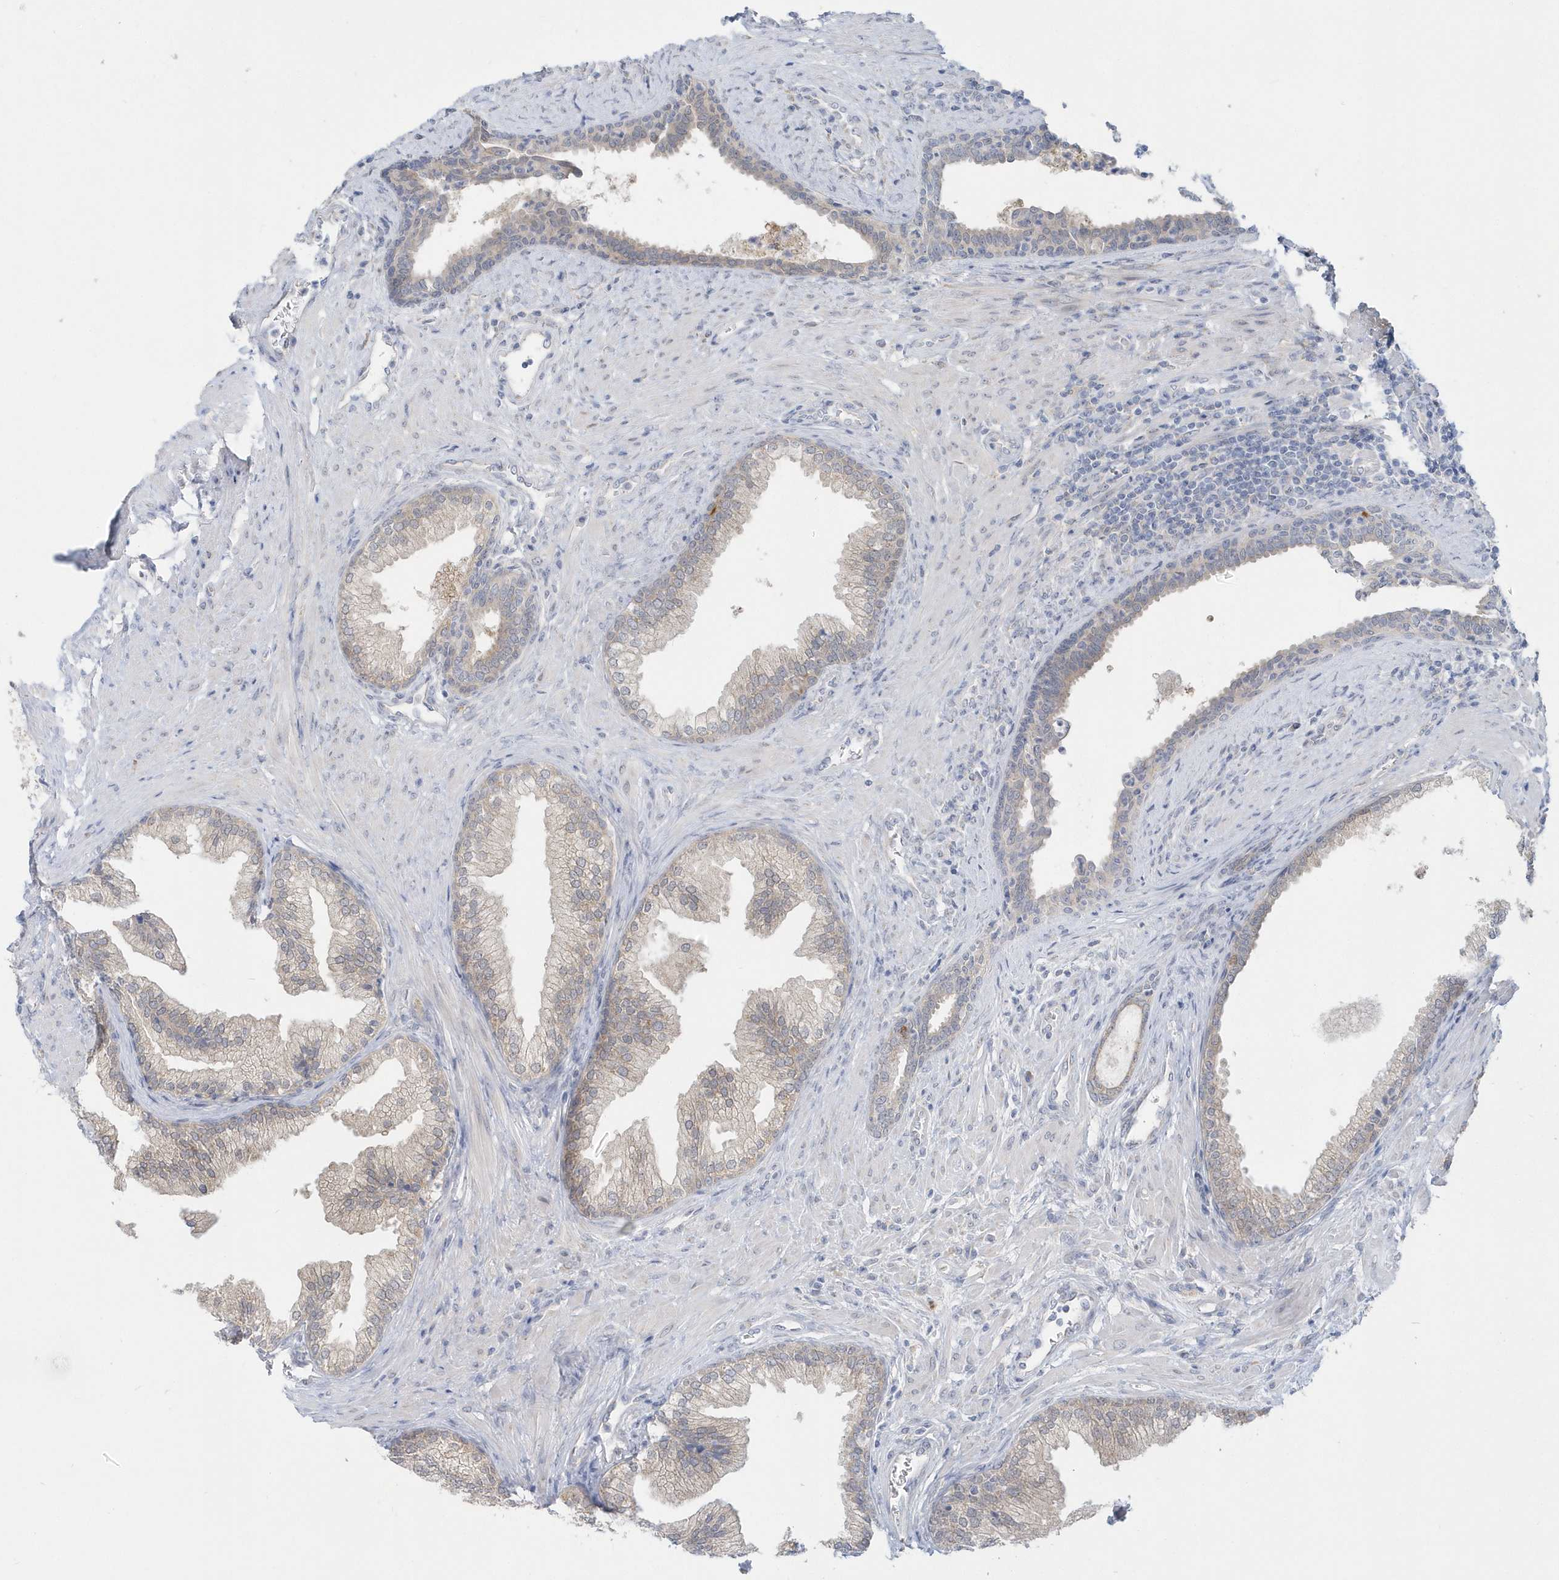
{"staining": {"intensity": "weak", "quantity": "<25%", "location": "cytoplasmic/membranous"}, "tissue": "prostate", "cell_type": "Glandular cells", "image_type": "normal", "snomed": [{"axis": "morphology", "description": "Normal tissue, NOS"}, {"axis": "topography", "description": "Prostate"}], "caption": "The immunohistochemistry image has no significant expression in glandular cells of prostate.", "gene": "PCBD1", "patient": {"sex": "male", "age": 76}}